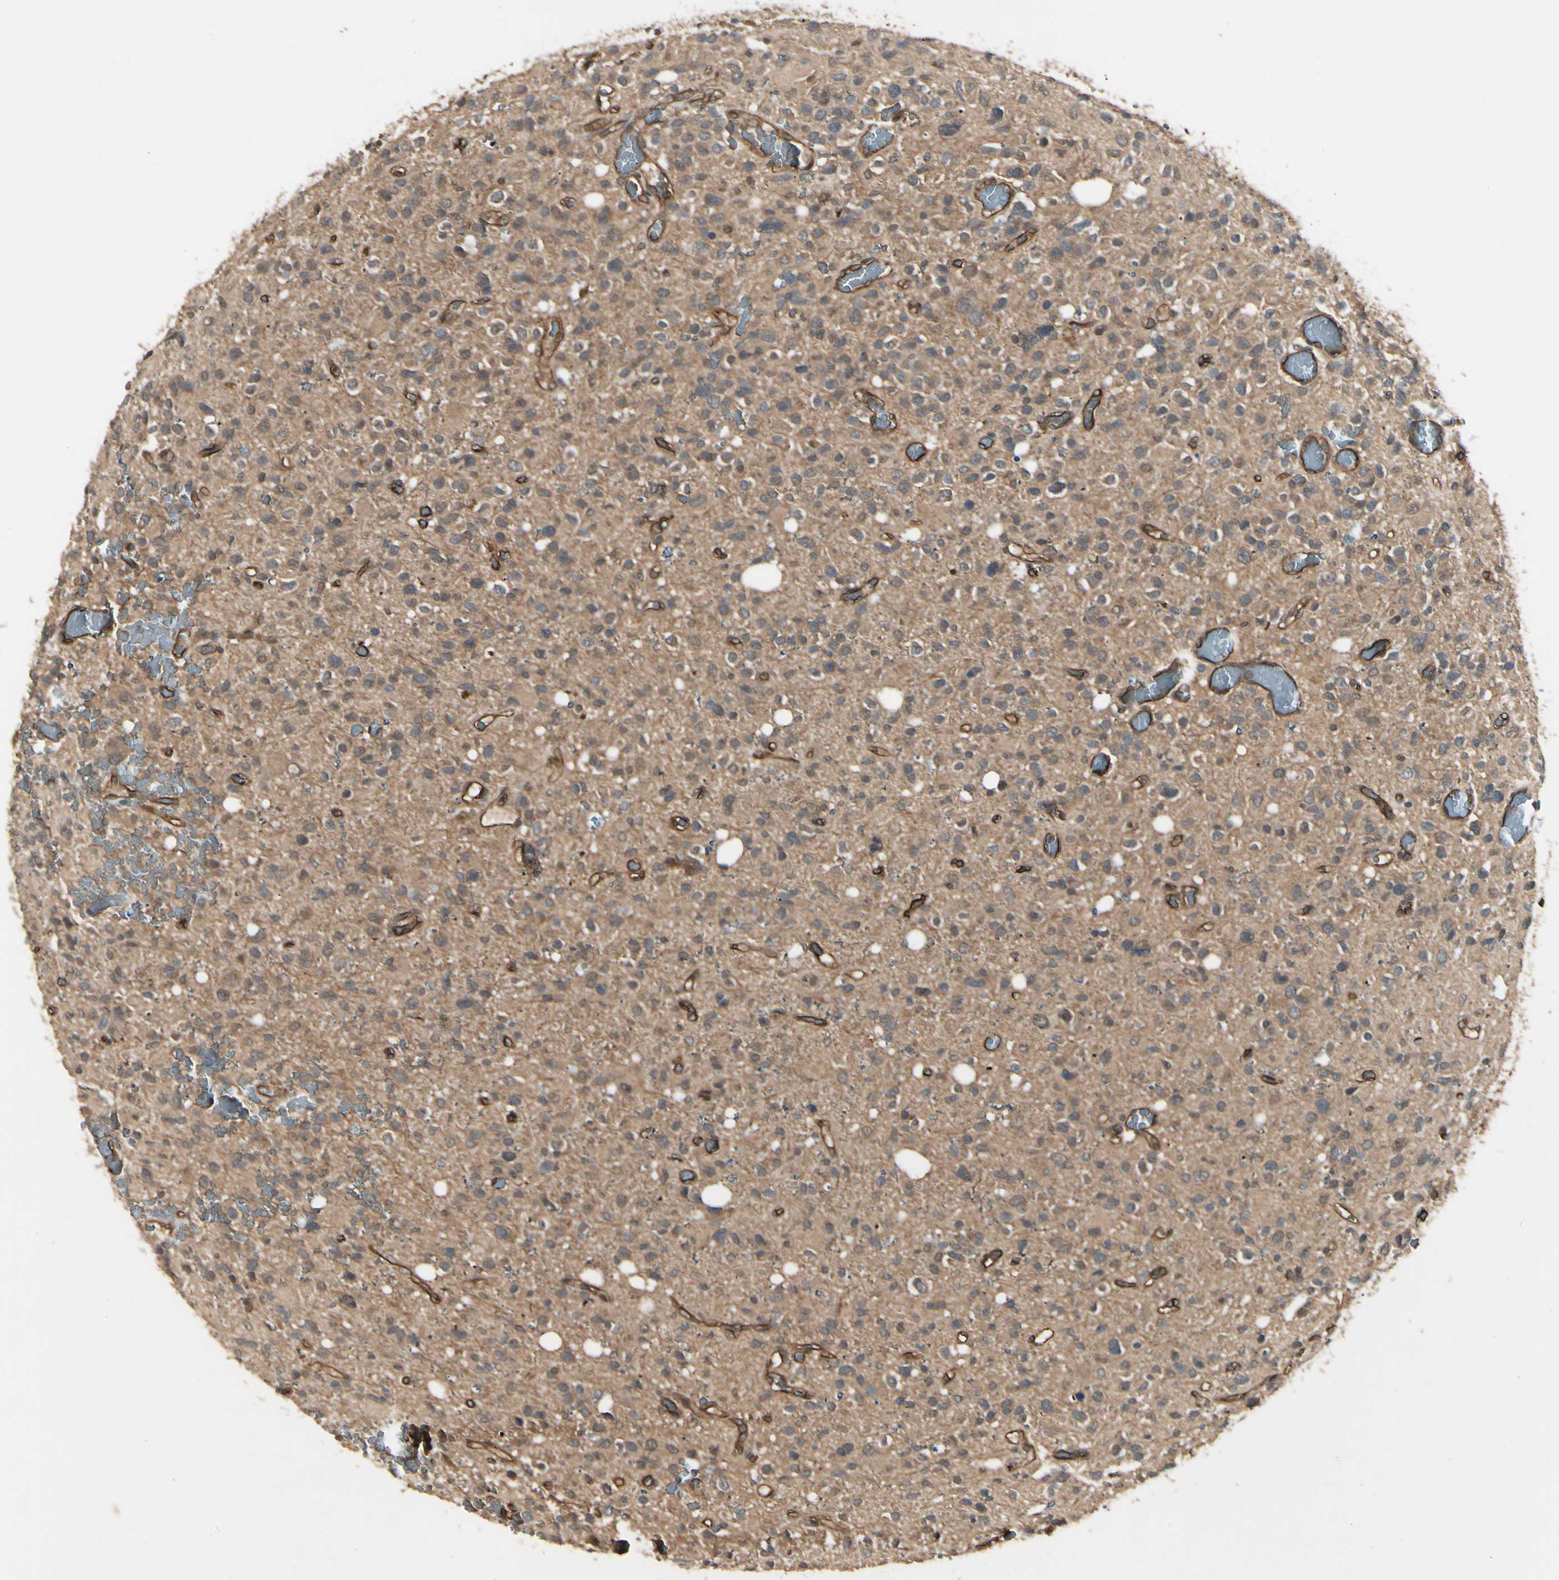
{"staining": {"intensity": "moderate", "quantity": ">75%", "location": "cytoplasmic/membranous"}, "tissue": "glioma", "cell_type": "Tumor cells", "image_type": "cancer", "snomed": [{"axis": "morphology", "description": "Glioma, malignant, High grade"}, {"axis": "topography", "description": "Brain"}], "caption": "A histopathology image showing moderate cytoplasmic/membranous expression in about >75% of tumor cells in glioma, as visualized by brown immunohistochemical staining.", "gene": "RNF14", "patient": {"sex": "male", "age": 48}}